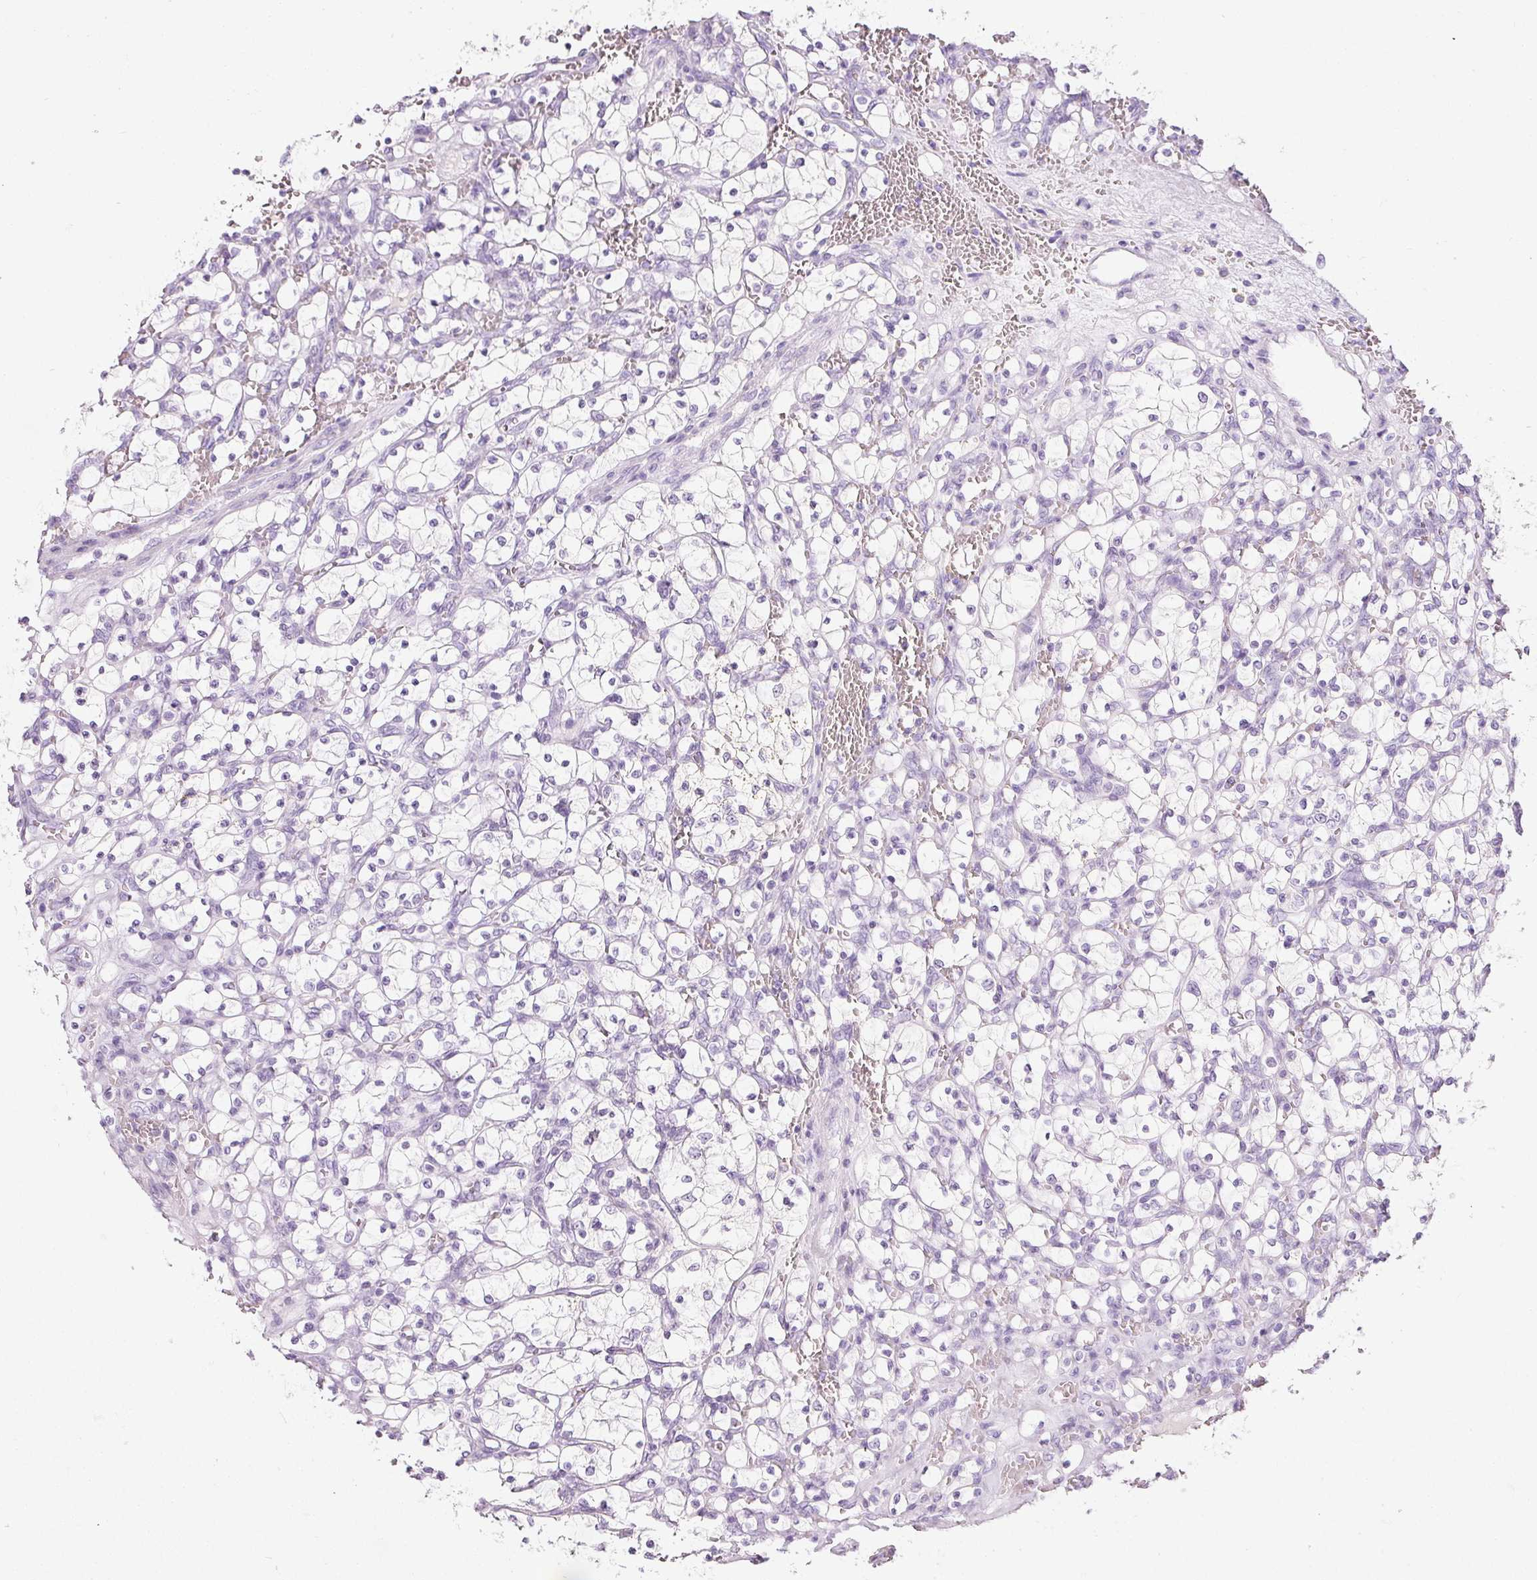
{"staining": {"intensity": "negative", "quantity": "none", "location": "none"}, "tissue": "renal cancer", "cell_type": "Tumor cells", "image_type": "cancer", "snomed": [{"axis": "morphology", "description": "Adenocarcinoma, NOS"}, {"axis": "topography", "description": "Kidney"}], "caption": "Immunohistochemistry (IHC) image of human renal cancer (adenocarcinoma) stained for a protein (brown), which displays no expression in tumor cells. (DAB (3,3'-diaminobenzidine) immunohistochemistry visualized using brightfield microscopy, high magnification).", "gene": "DNM1", "patient": {"sex": "female", "age": 69}}